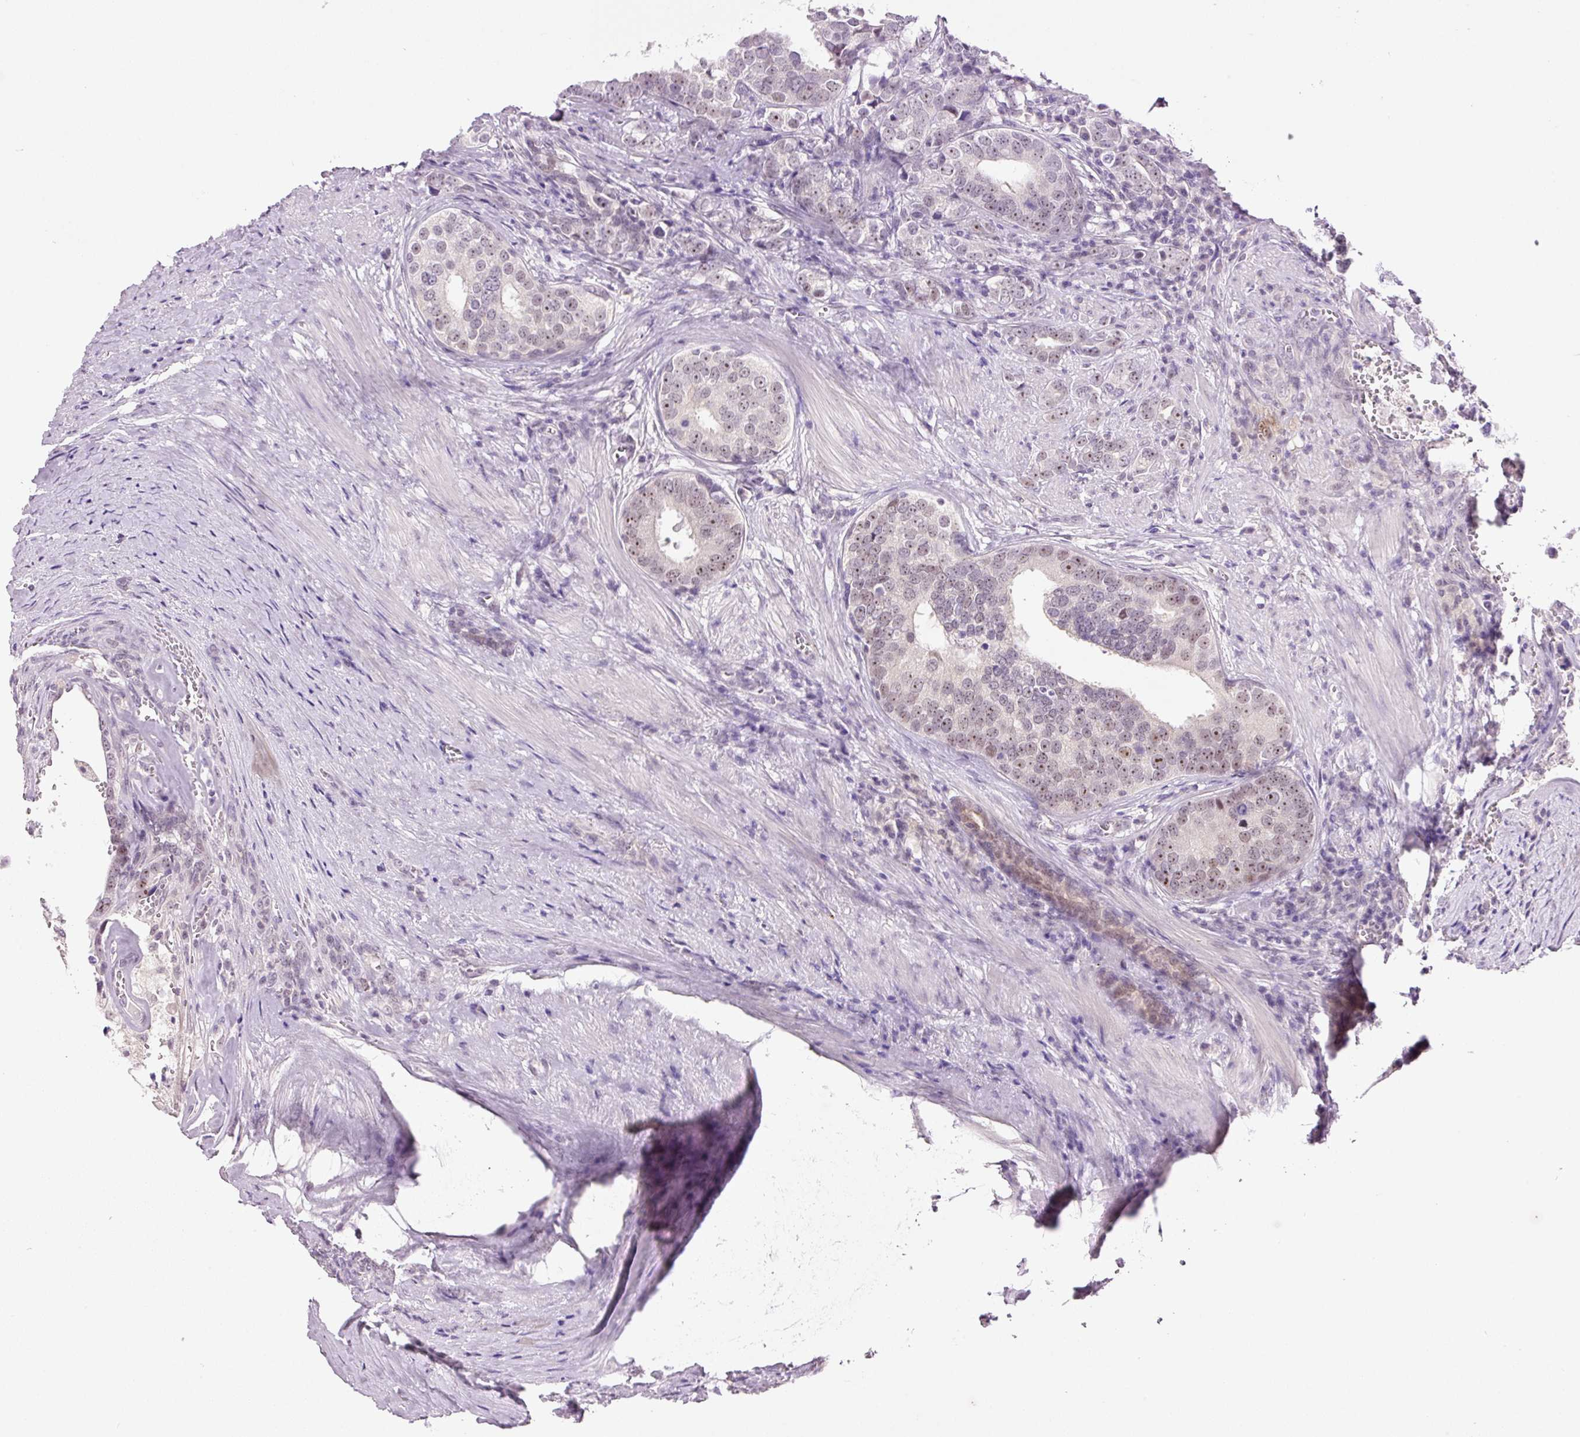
{"staining": {"intensity": "moderate", "quantity": ">75%", "location": "nuclear"}, "tissue": "prostate cancer", "cell_type": "Tumor cells", "image_type": "cancer", "snomed": [{"axis": "morphology", "description": "Adenocarcinoma, High grade"}, {"axis": "topography", "description": "Prostate"}], "caption": "This photomicrograph displays immunohistochemistry (IHC) staining of human prostate cancer, with medium moderate nuclear positivity in approximately >75% of tumor cells.", "gene": "GCG", "patient": {"sex": "male", "age": 71}}